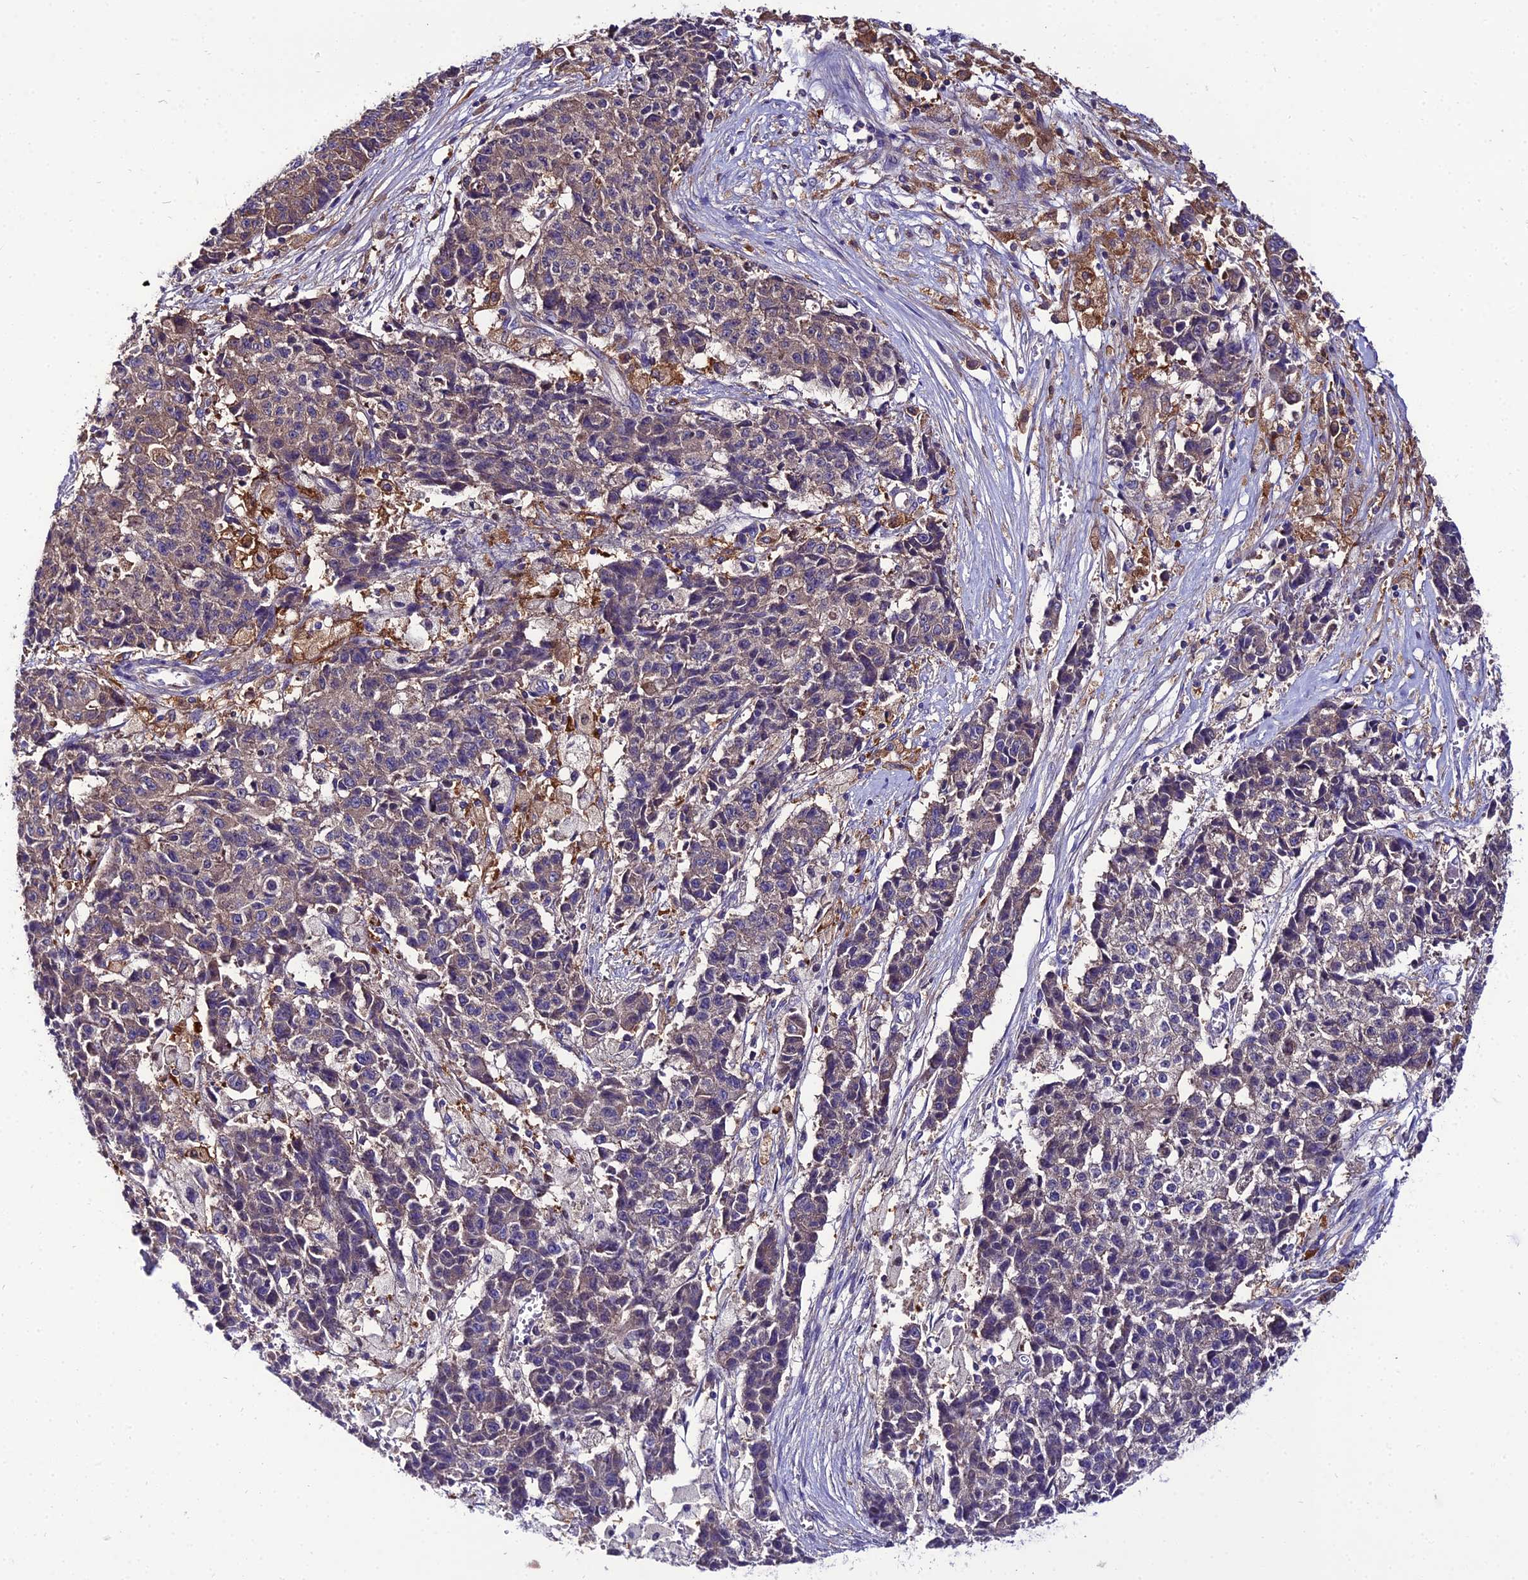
{"staining": {"intensity": "moderate", "quantity": "25%-75%", "location": "cytoplasmic/membranous"}, "tissue": "ovarian cancer", "cell_type": "Tumor cells", "image_type": "cancer", "snomed": [{"axis": "morphology", "description": "Carcinoma, endometroid"}, {"axis": "topography", "description": "Ovary"}], "caption": "Ovarian cancer (endometroid carcinoma) was stained to show a protein in brown. There is medium levels of moderate cytoplasmic/membranous expression in about 25%-75% of tumor cells.", "gene": "C2orf69", "patient": {"sex": "female", "age": 42}}